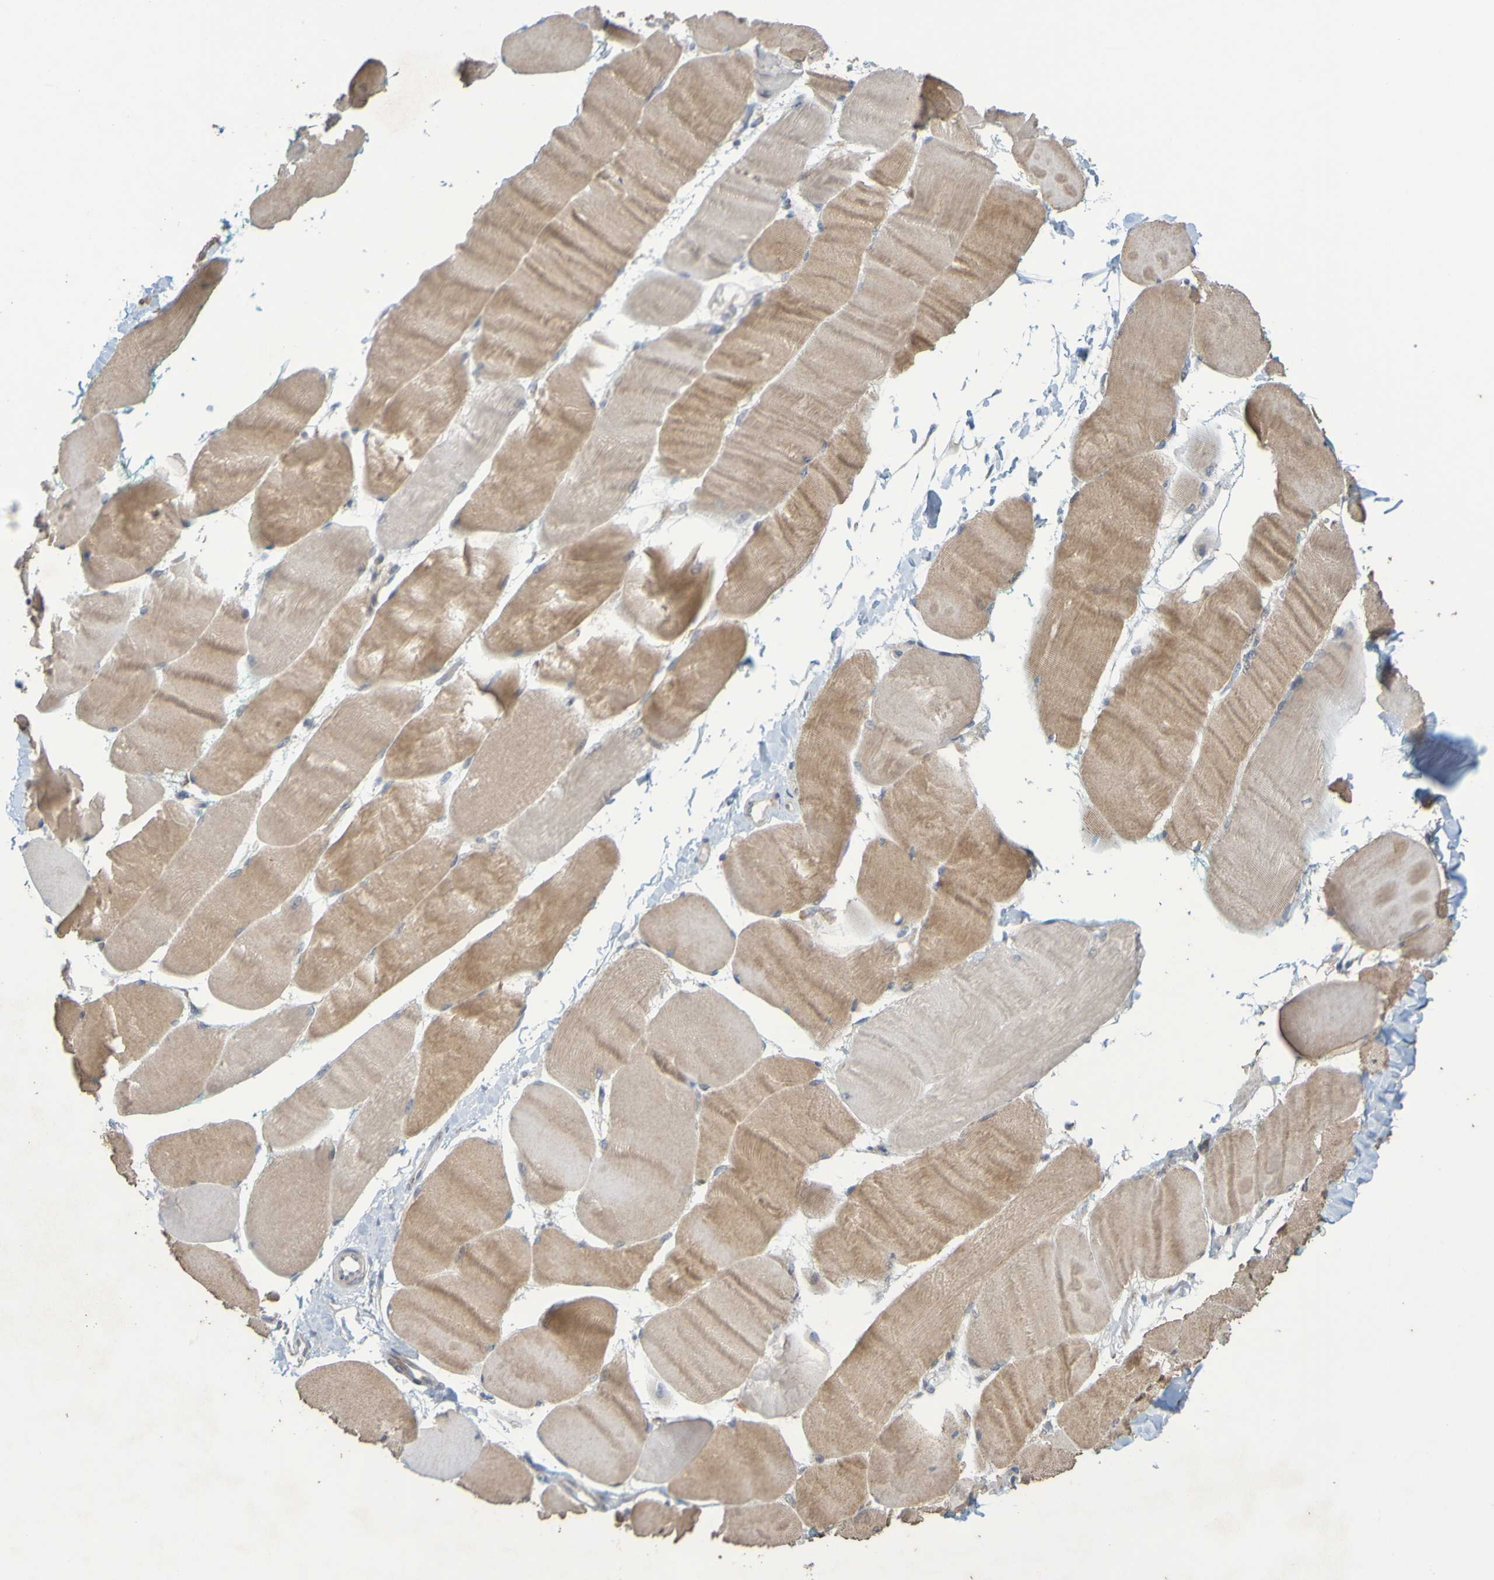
{"staining": {"intensity": "moderate", "quantity": "25%-75%", "location": "cytoplasmic/membranous"}, "tissue": "skeletal muscle", "cell_type": "Myocytes", "image_type": "normal", "snomed": [{"axis": "morphology", "description": "Normal tissue, NOS"}, {"axis": "morphology", "description": "Squamous cell carcinoma, NOS"}, {"axis": "topography", "description": "Skeletal muscle"}], "caption": "This micrograph demonstrates immunohistochemistry (IHC) staining of normal skeletal muscle, with medium moderate cytoplasmic/membranous positivity in about 25%-75% of myocytes.", "gene": "MOGS", "patient": {"sex": "male", "age": 51}}